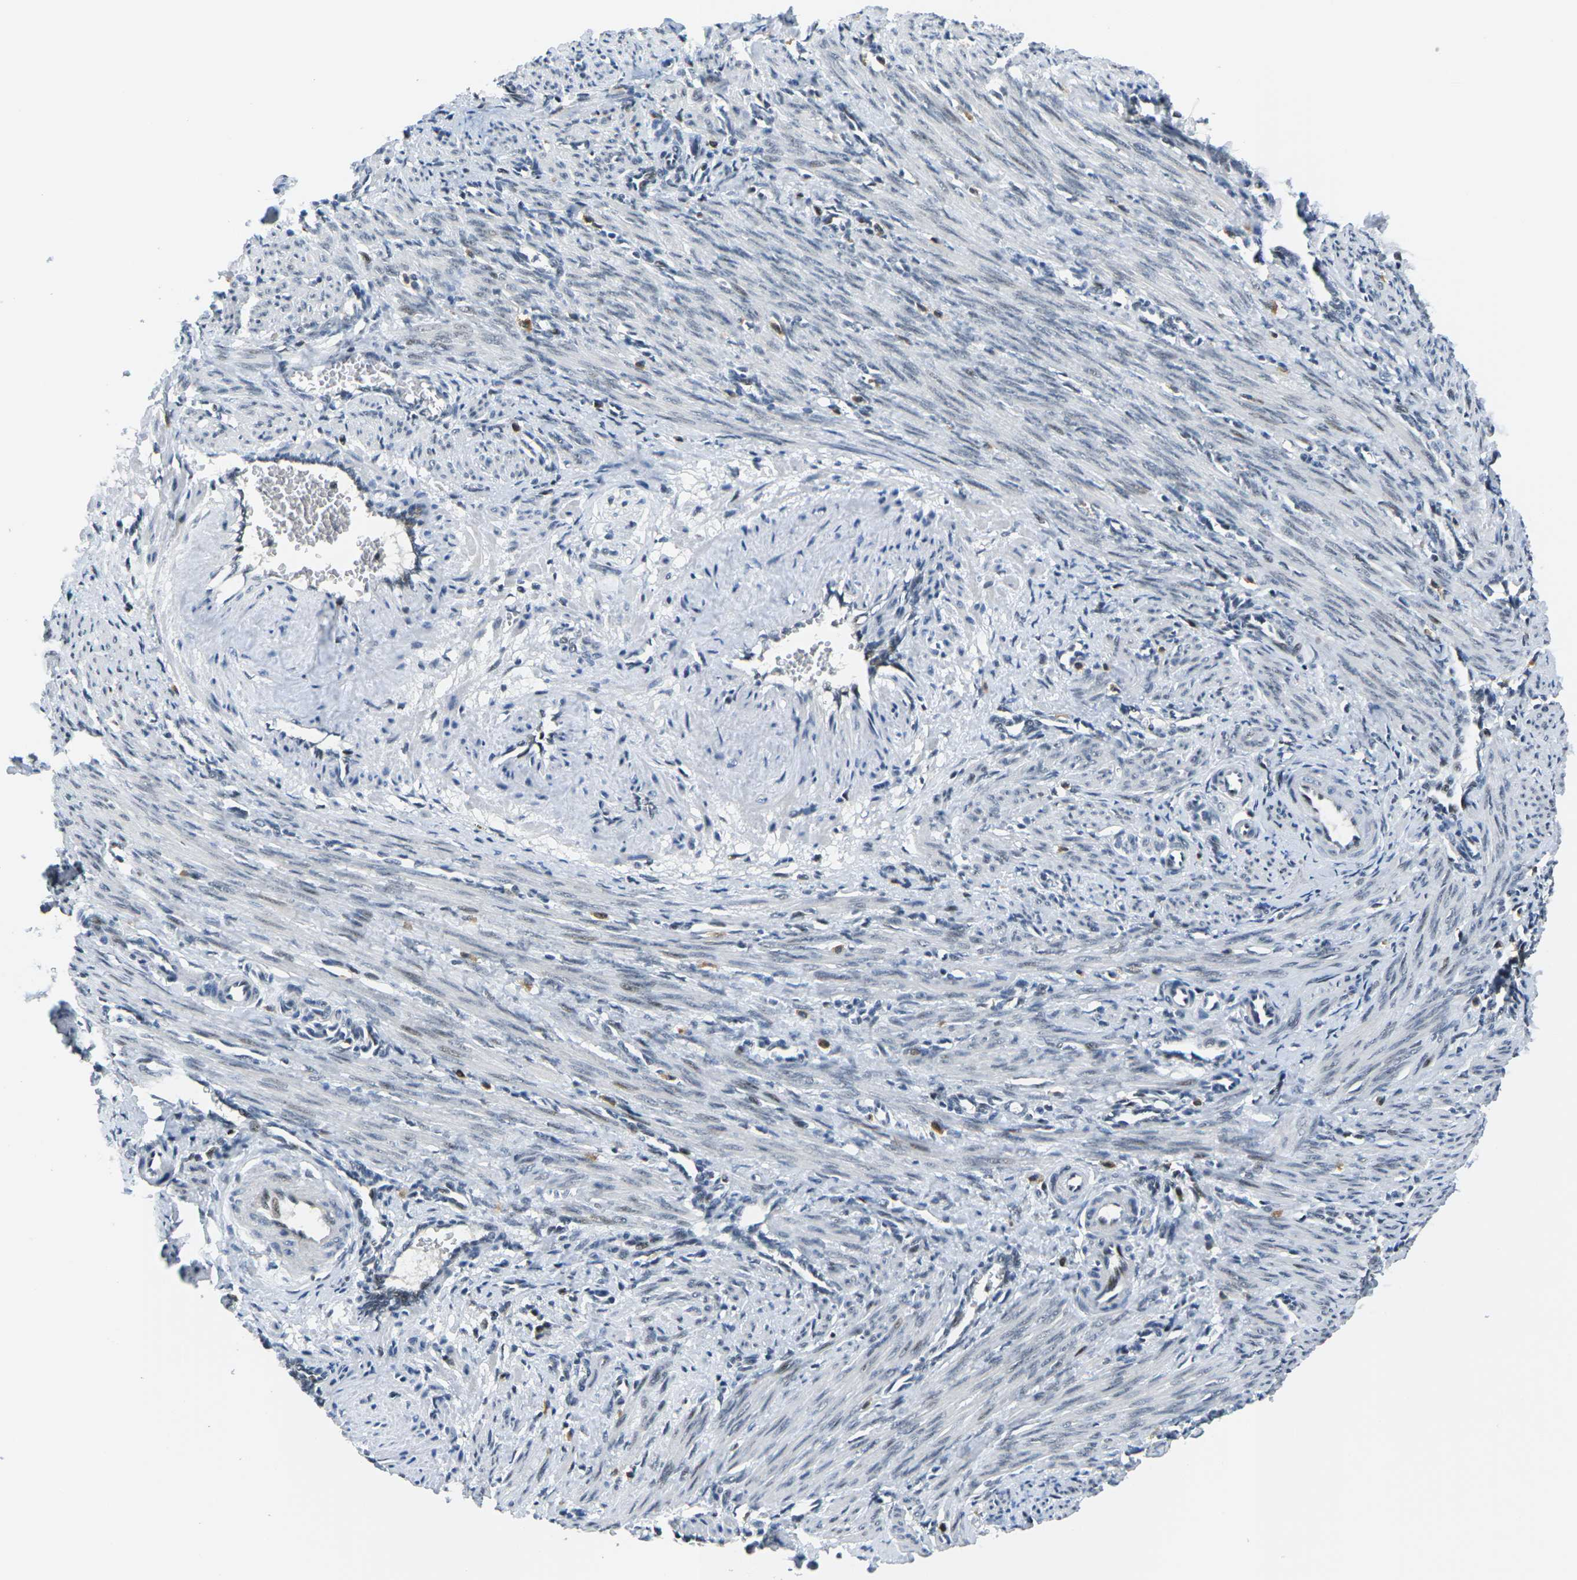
{"staining": {"intensity": "negative", "quantity": "none", "location": "none"}, "tissue": "smooth muscle", "cell_type": "Smooth muscle cells", "image_type": "normal", "snomed": [{"axis": "morphology", "description": "Normal tissue, NOS"}, {"axis": "topography", "description": "Endometrium"}], "caption": "DAB immunohistochemical staining of unremarkable human smooth muscle shows no significant staining in smooth muscle cells.", "gene": "PRPF8", "patient": {"sex": "female", "age": 33}}